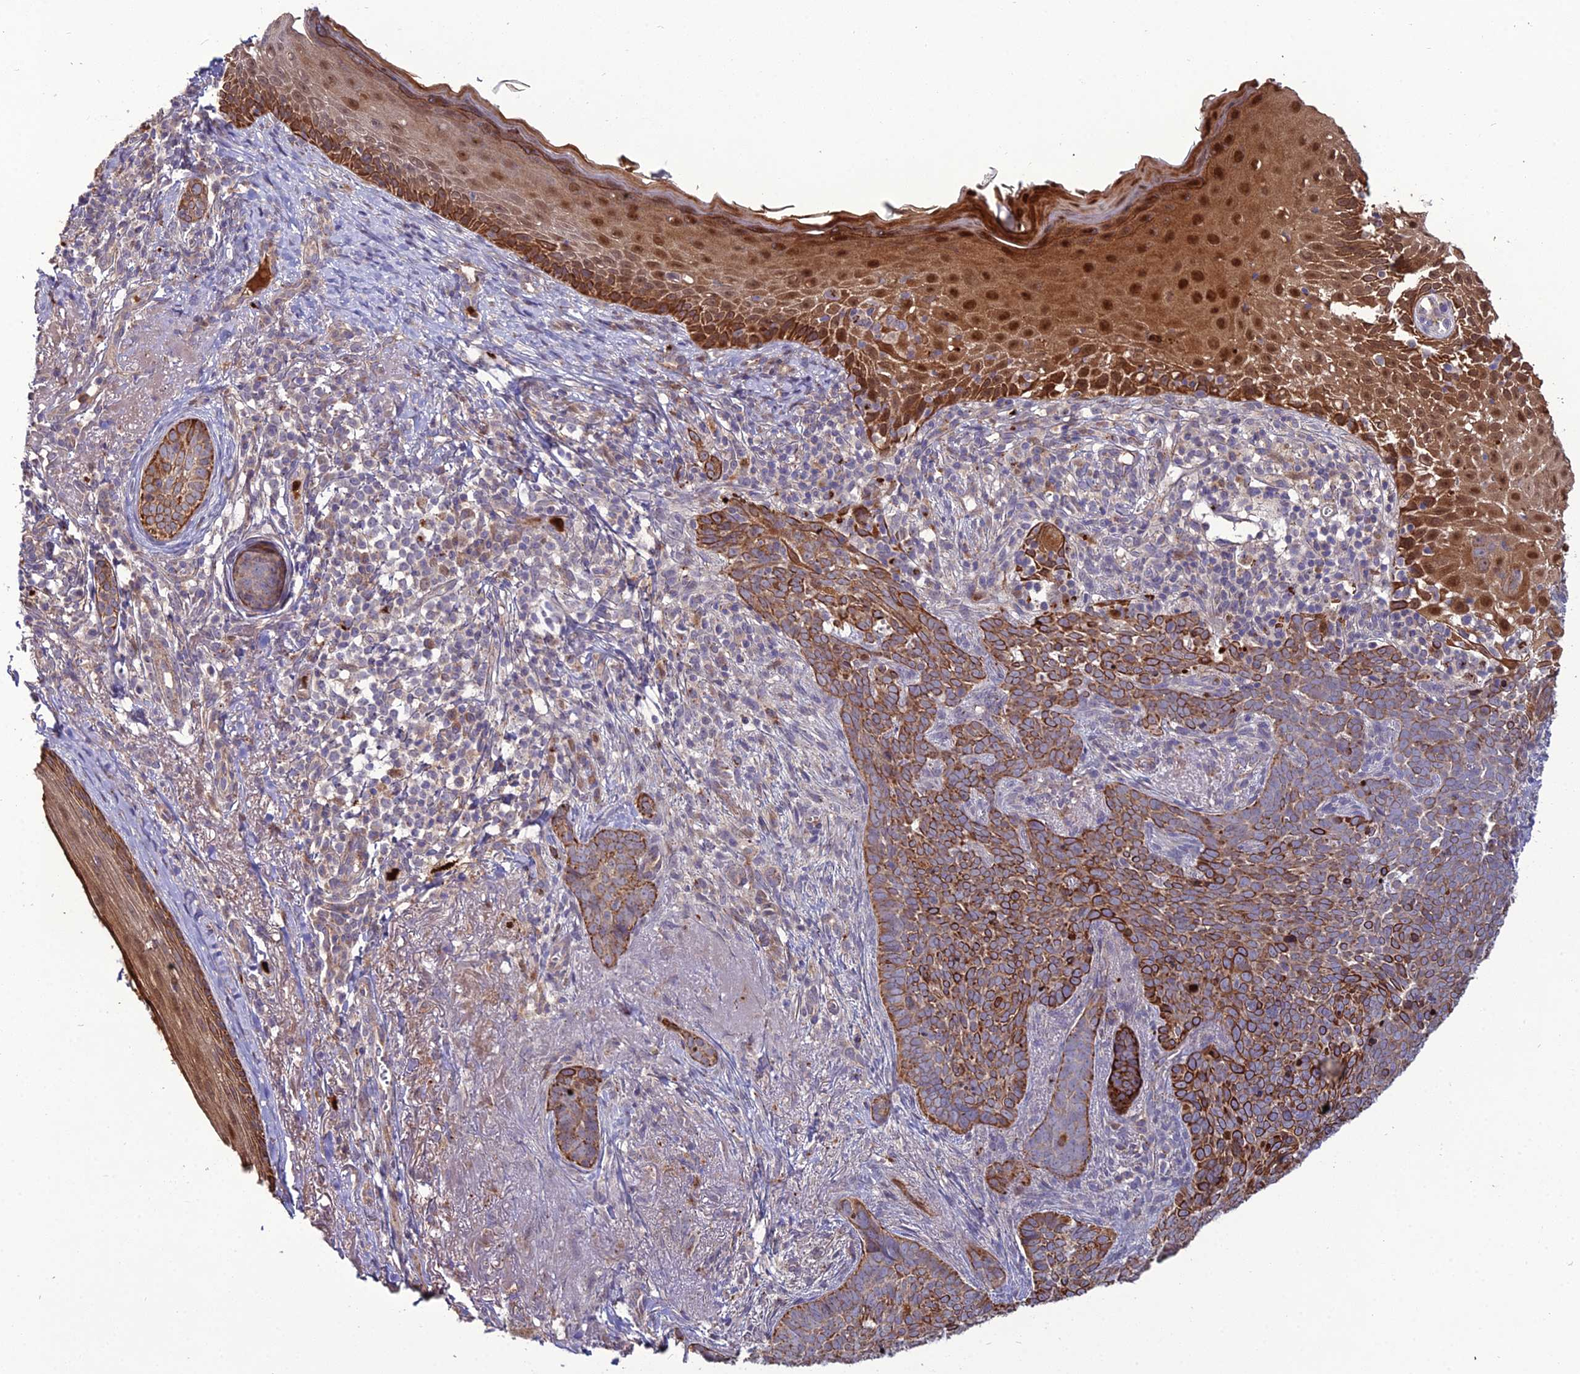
{"staining": {"intensity": "strong", "quantity": "25%-75%", "location": "cytoplasmic/membranous"}, "tissue": "skin cancer", "cell_type": "Tumor cells", "image_type": "cancer", "snomed": [{"axis": "morphology", "description": "Basal cell carcinoma"}, {"axis": "topography", "description": "Skin"}], "caption": "Basal cell carcinoma (skin) stained with a protein marker displays strong staining in tumor cells.", "gene": "EID2", "patient": {"sex": "female", "age": 76}}